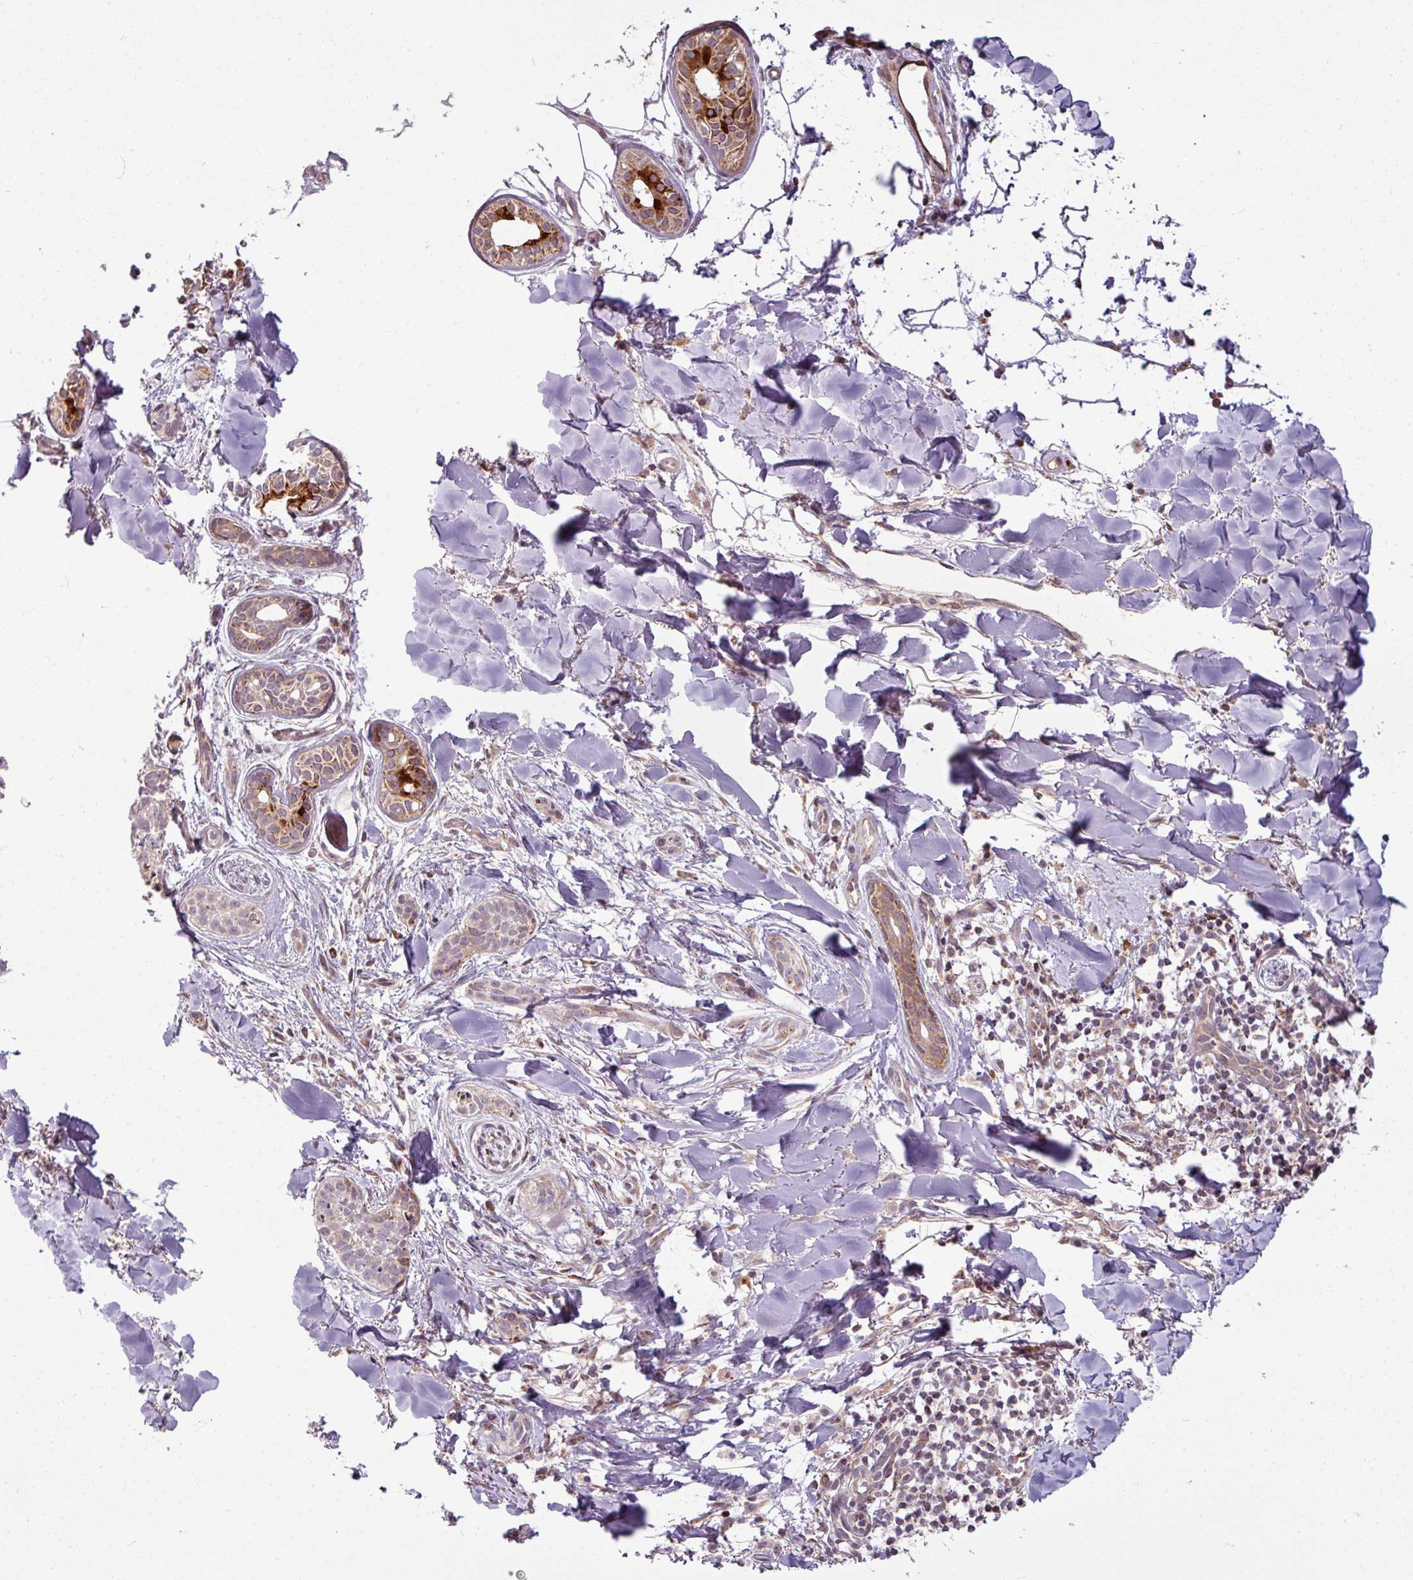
{"staining": {"intensity": "weak", "quantity": "<25%", "location": "cytoplasmic/membranous"}, "tissue": "skin cancer", "cell_type": "Tumor cells", "image_type": "cancer", "snomed": [{"axis": "morphology", "description": "Basal cell carcinoma"}, {"axis": "topography", "description": "Skin"}], "caption": "A high-resolution histopathology image shows immunohistochemistry staining of skin cancer (basal cell carcinoma), which displays no significant positivity in tumor cells.", "gene": "MAGT1", "patient": {"sex": "male", "age": 52}}